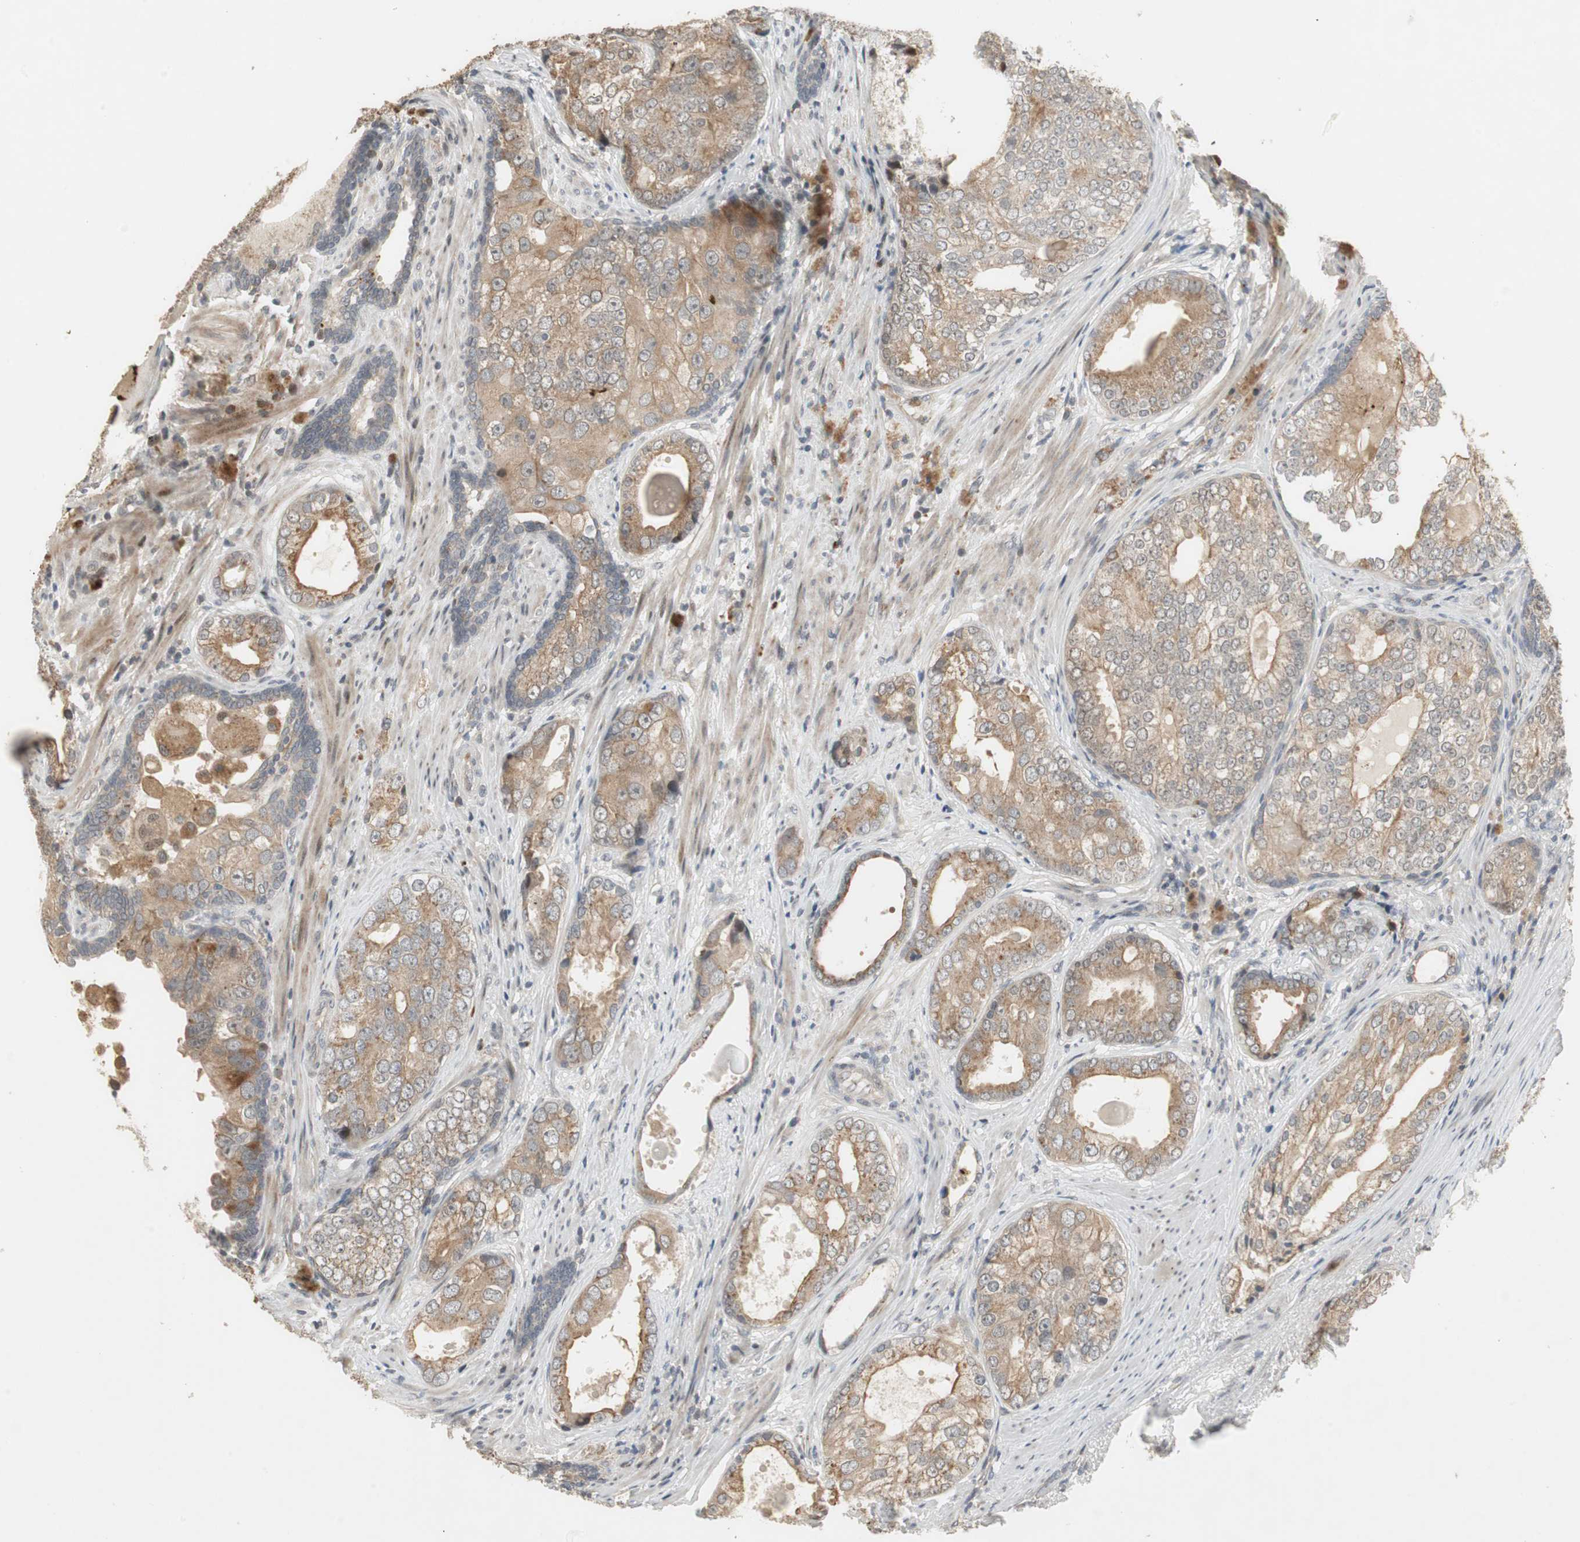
{"staining": {"intensity": "moderate", "quantity": ">75%", "location": "cytoplasmic/membranous"}, "tissue": "prostate cancer", "cell_type": "Tumor cells", "image_type": "cancer", "snomed": [{"axis": "morphology", "description": "Adenocarcinoma, High grade"}, {"axis": "topography", "description": "Prostate"}], "caption": "Prostate high-grade adenocarcinoma stained for a protein (brown) displays moderate cytoplasmic/membranous positive expression in approximately >75% of tumor cells.", "gene": "SNX4", "patient": {"sex": "male", "age": 66}}